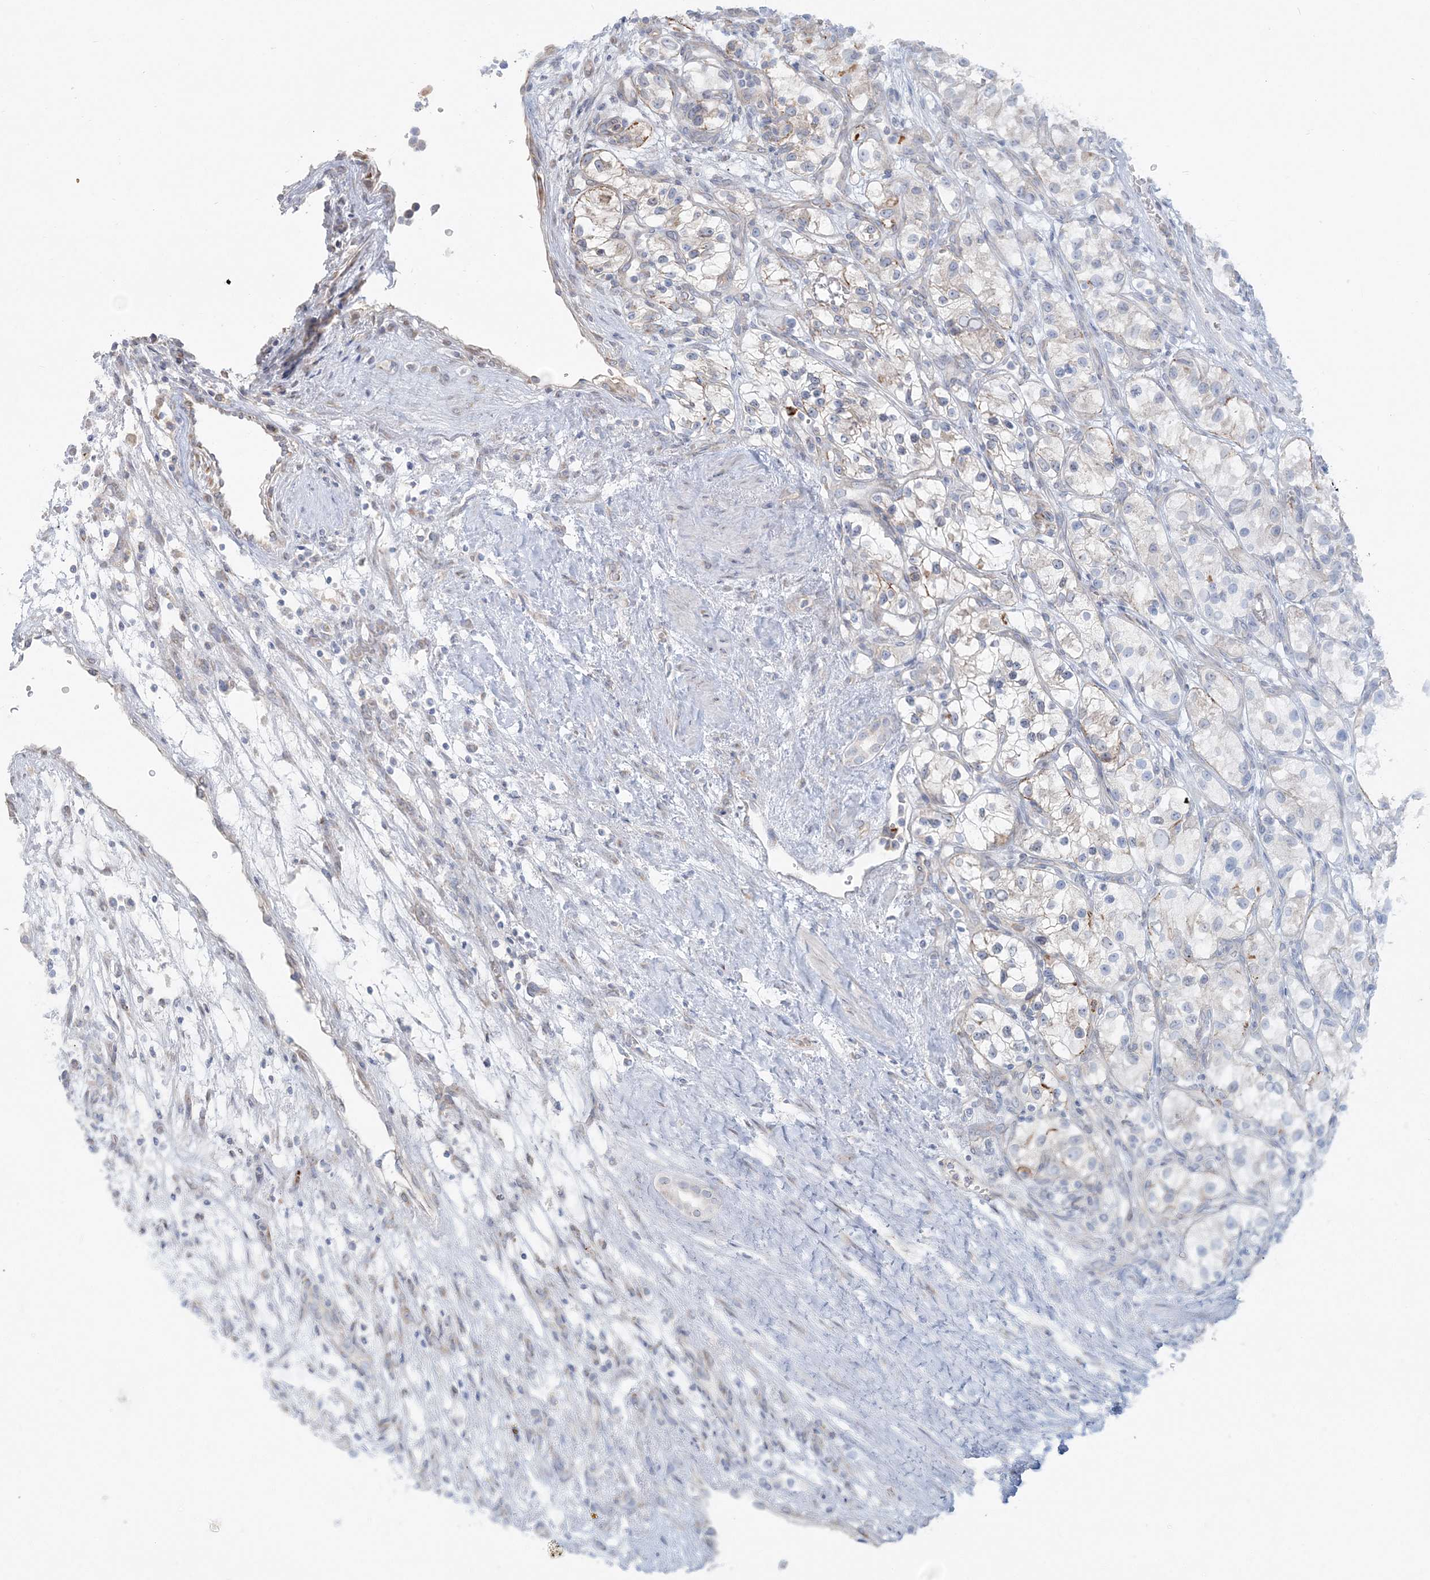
{"staining": {"intensity": "moderate", "quantity": "<25%", "location": "cytoplasmic/membranous"}, "tissue": "renal cancer", "cell_type": "Tumor cells", "image_type": "cancer", "snomed": [{"axis": "morphology", "description": "Adenocarcinoma, NOS"}, {"axis": "topography", "description": "Kidney"}], "caption": "Immunohistochemistry (DAB) staining of adenocarcinoma (renal) displays moderate cytoplasmic/membranous protein expression in about <25% of tumor cells.", "gene": "CCNJ", "patient": {"sex": "female", "age": 57}}